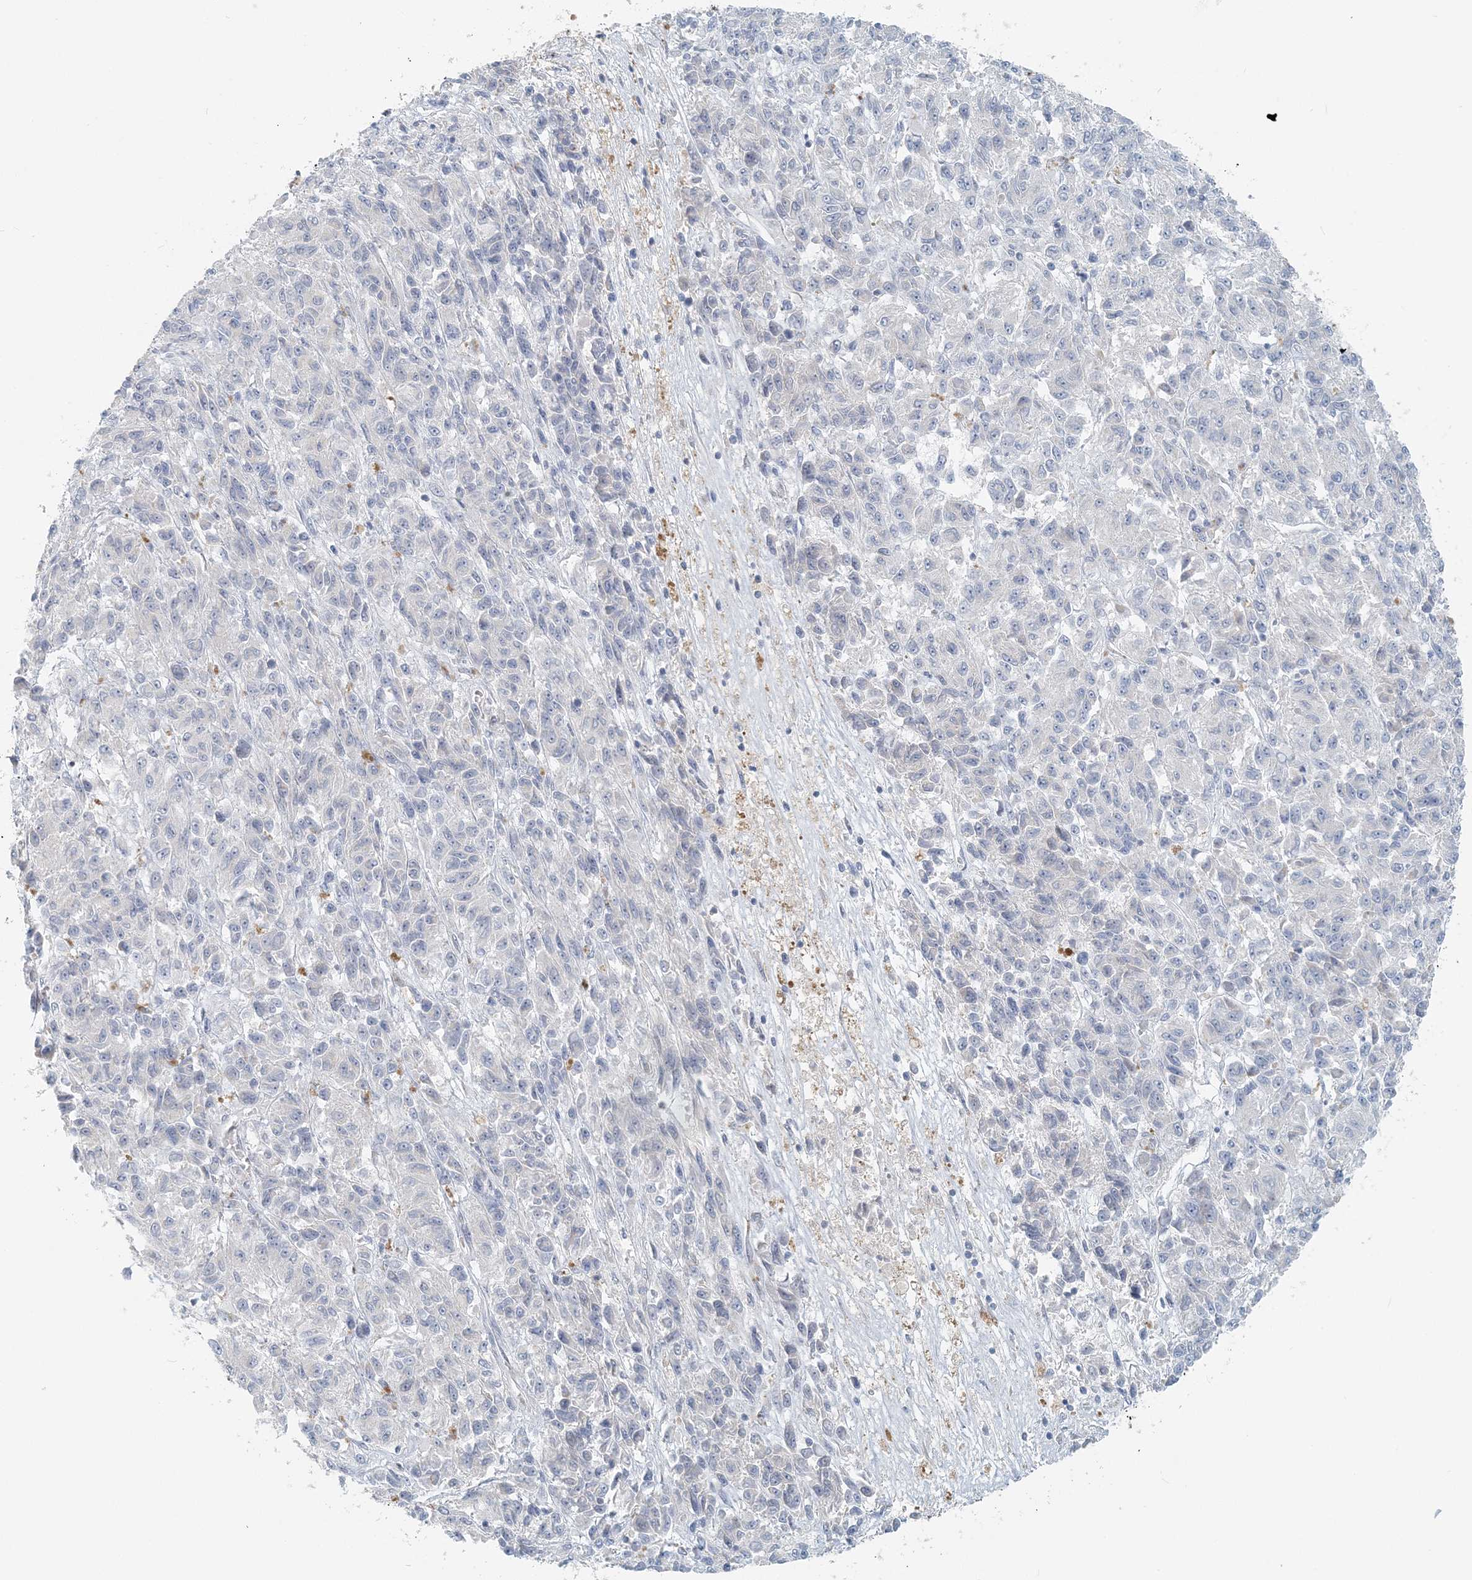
{"staining": {"intensity": "negative", "quantity": "none", "location": "none"}, "tissue": "melanoma", "cell_type": "Tumor cells", "image_type": "cancer", "snomed": [{"axis": "morphology", "description": "Malignant melanoma, Metastatic site"}, {"axis": "topography", "description": "Lung"}], "caption": "High power microscopy histopathology image of an immunohistochemistry (IHC) histopathology image of malignant melanoma (metastatic site), revealing no significant staining in tumor cells.", "gene": "NAA11", "patient": {"sex": "male", "age": 64}}